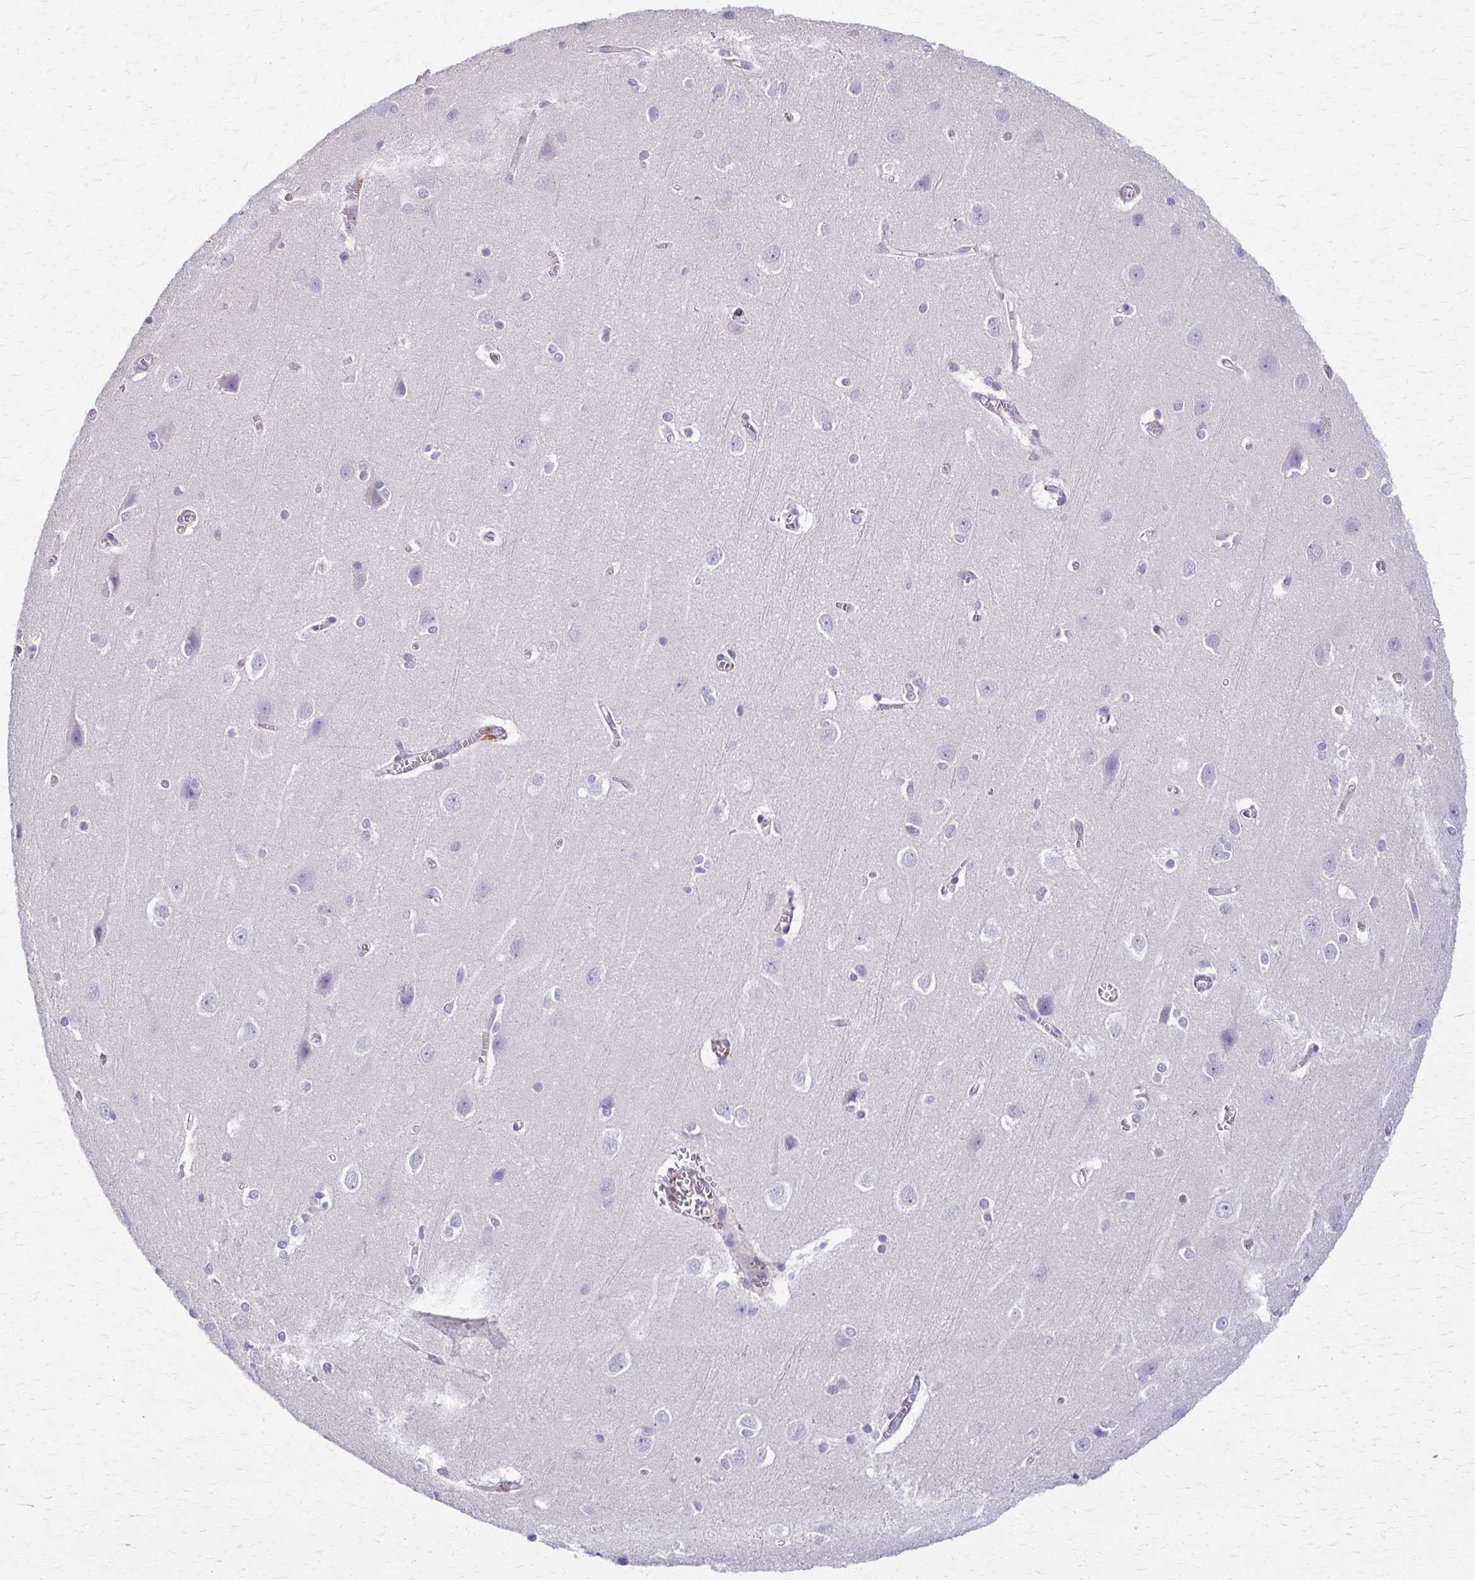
{"staining": {"intensity": "negative", "quantity": "none", "location": "none"}, "tissue": "cerebral cortex", "cell_type": "Endothelial cells", "image_type": "normal", "snomed": [{"axis": "morphology", "description": "Normal tissue, NOS"}, {"axis": "topography", "description": "Cerebral cortex"}], "caption": "Normal cerebral cortex was stained to show a protein in brown. There is no significant positivity in endothelial cells. (DAB IHC visualized using brightfield microscopy, high magnification).", "gene": "DSP", "patient": {"sex": "male", "age": 37}}